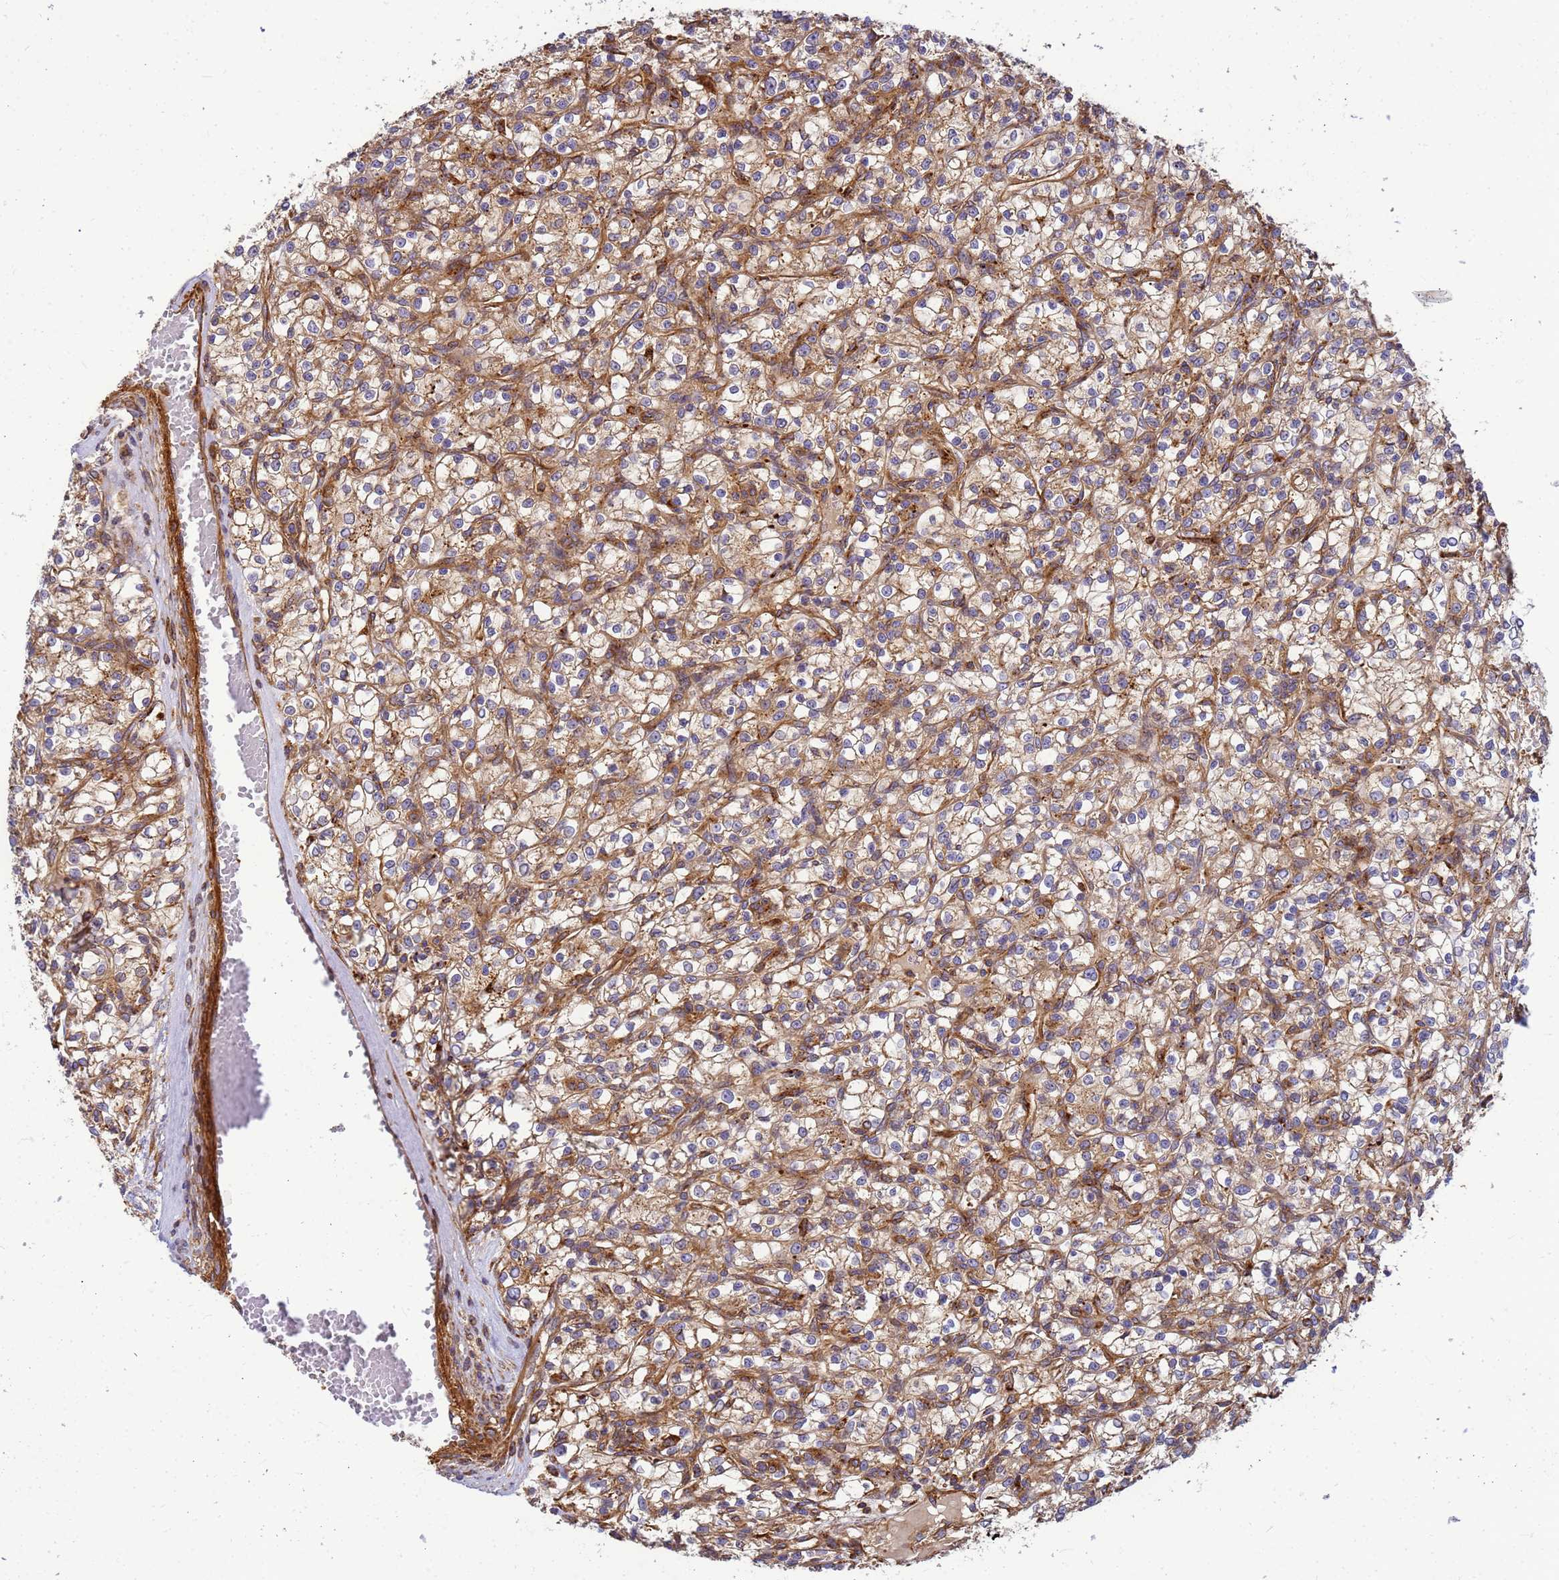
{"staining": {"intensity": "weak", "quantity": ">75%", "location": "cytoplasmic/membranous"}, "tissue": "renal cancer", "cell_type": "Tumor cells", "image_type": "cancer", "snomed": [{"axis": "morphology", "description": "Adenocarcinoma, NOS"}, {"axis": "topography", "description": "Kidney"}], "caption": "Renal adenocarcinoma was stained to show a protein in brown. There is low levels of weak cytoplasmic/membranous expression in about >75% of tumor cells. The protein is shown in brown color, while the nuclei are stained blue.", "gene": "C2CD5", "patient": {"sex": "female", "age": 59}}